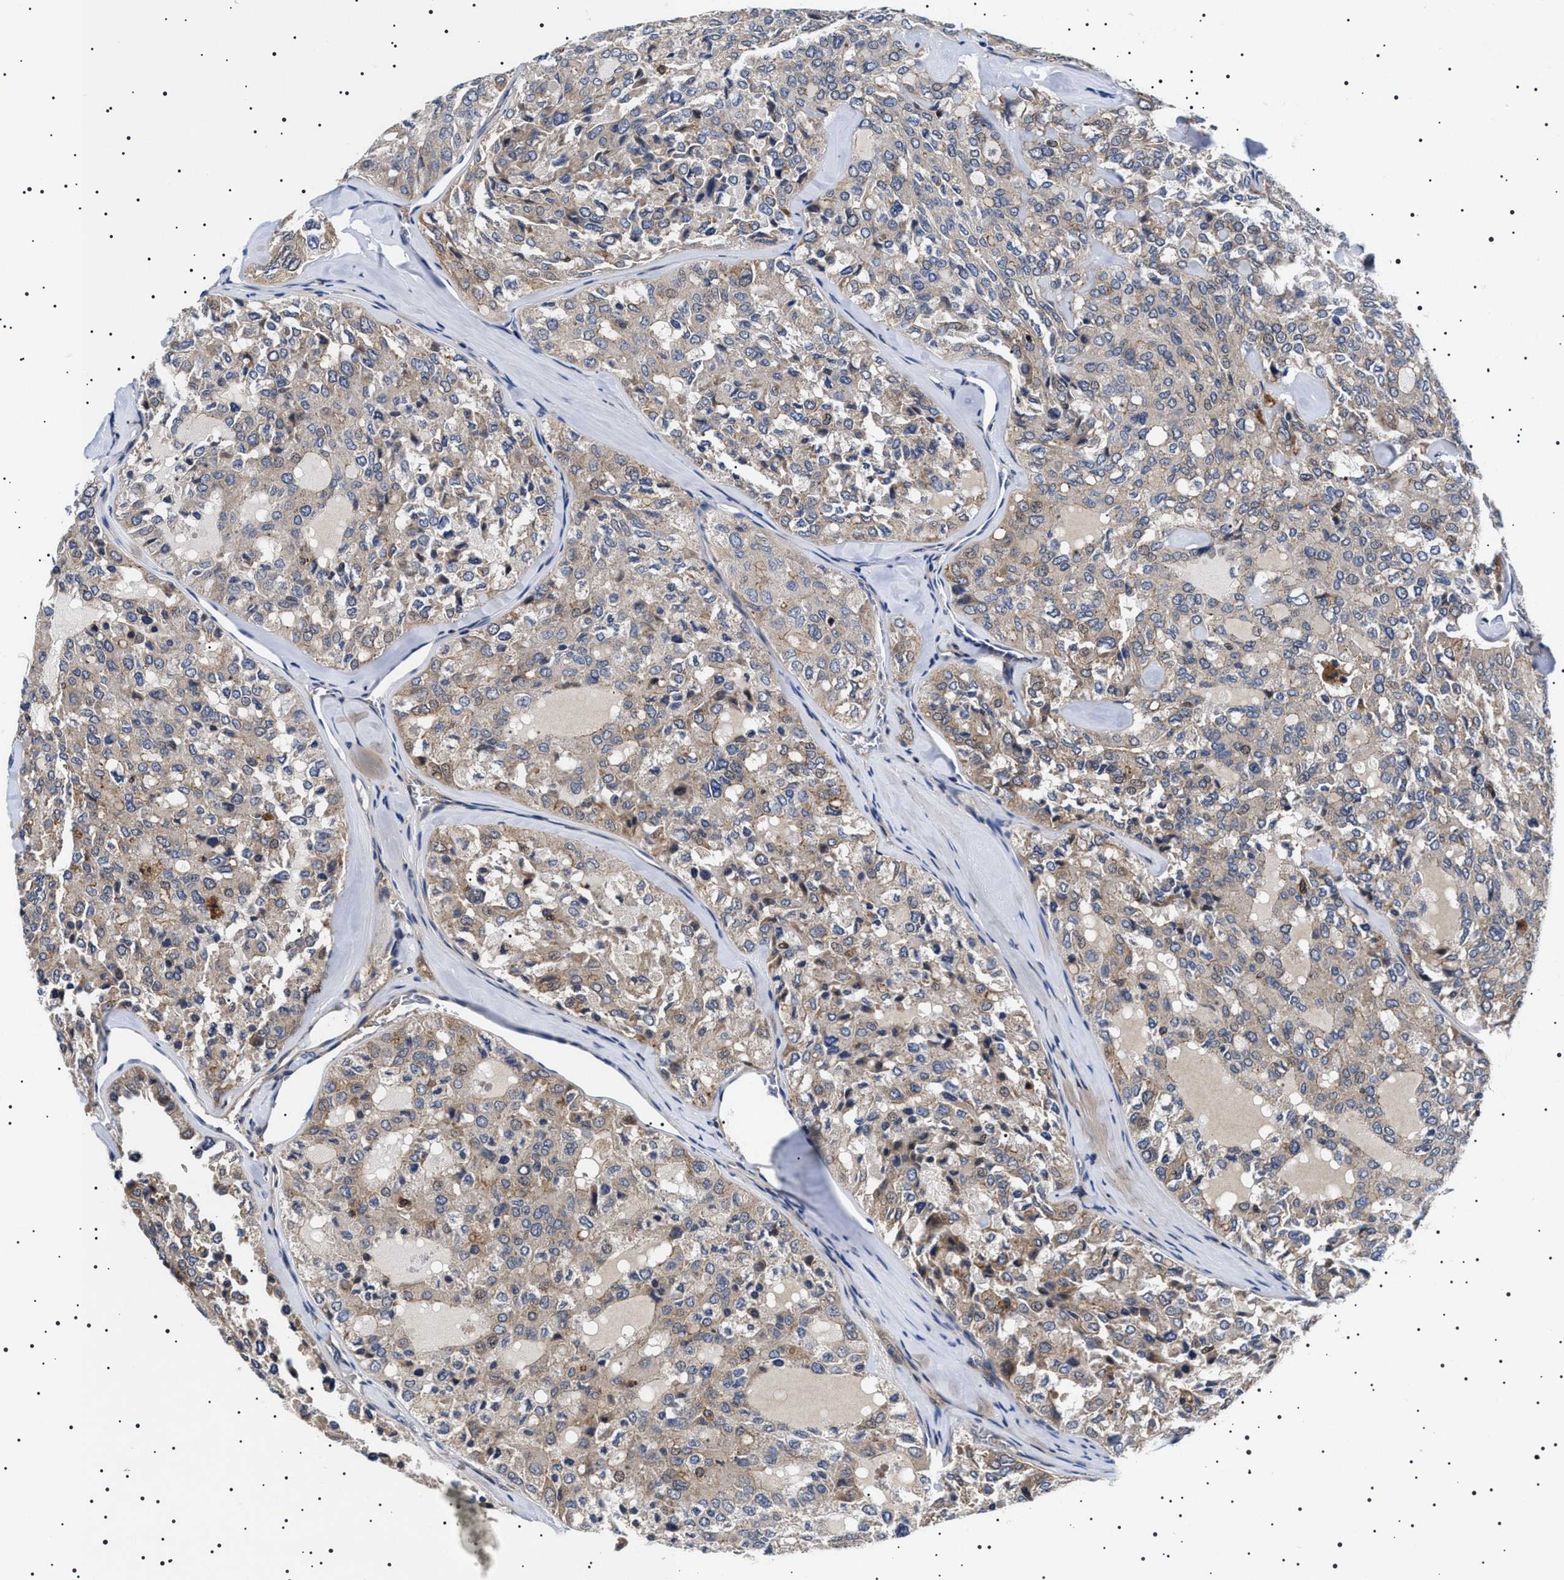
{"staining": {"intensity": "weak", "quantity": "25%-75%", "location": "cytoplasmic/membranous"}, "tissue": "thyroid cancer", "cell_type": "Tumor cells", "image_type": "cancer", "snomed": [{"axis": "morphology", "description": "Follicular adenoma carcinoma, NOS"}, {"axis": "topography", "description": "Thyroid gland"}], "caption": "Immunohistochemical staining of human thyroid follicular adenoma carcinoma displays low levels of weak cytoplasmic/membranous protein expression in about 25%-75% of tumor cells.", "gene": "SLC4A7", "patient": {"sex": "male", "age": 75}}